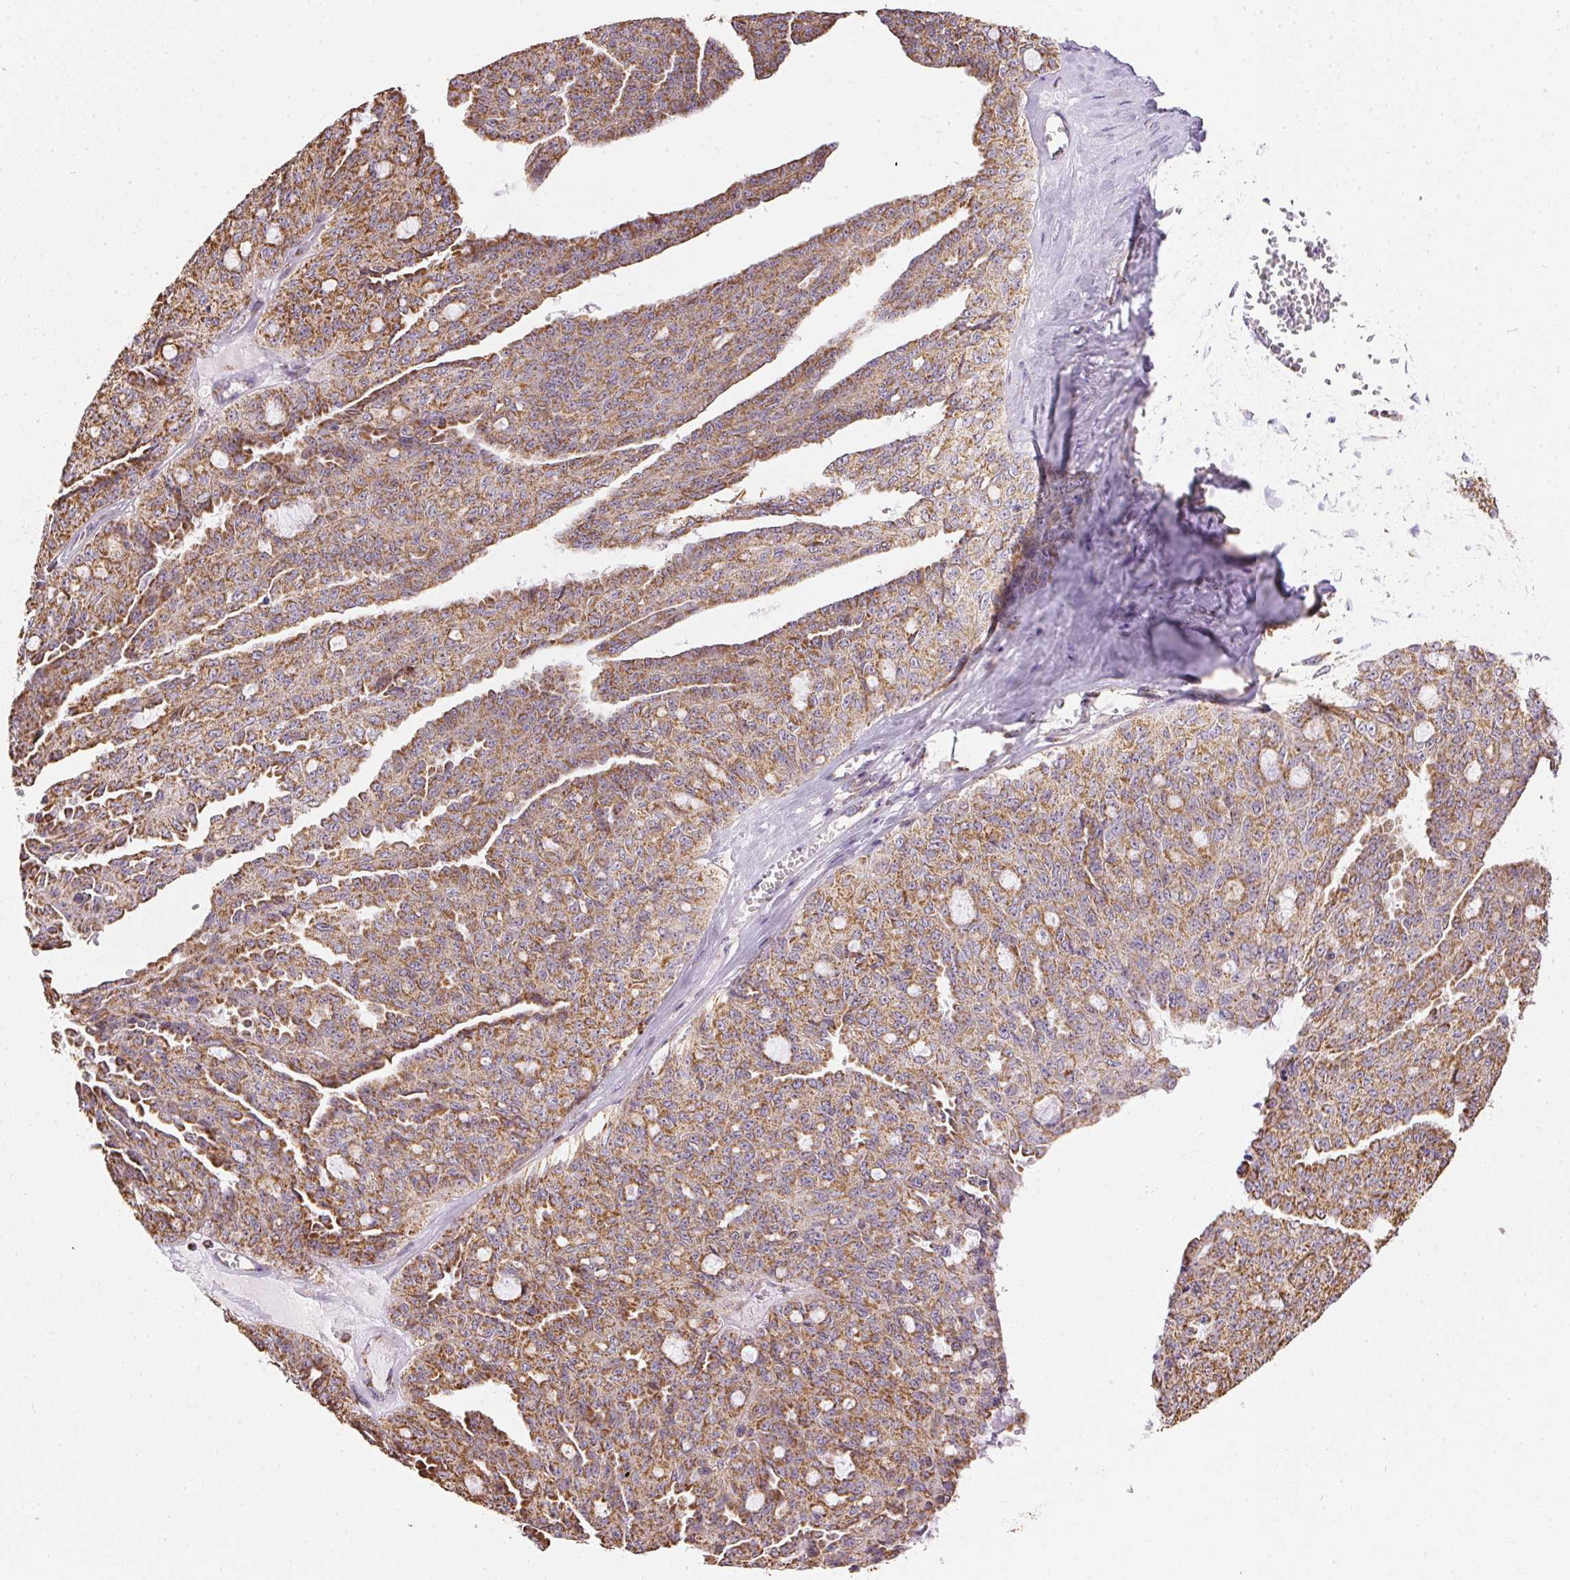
{"staining": {"intensity": "moderate", "quantity": ">75%", "location": "cytoplasmic/membranous"}, "tissue": "ovarian cancer", "cell_type": "Tumor cells", "image_type": "cancer", "snomed": [{"axis": "morphology", "description": "Cystadenocarcinoma, serous, NOS"}, {"axis": "topography", "description": "Ovary"}], "caption": "Tumor cells display moderate cytoplasmic/membranous staining in approximately >75% of cells in ovarian cancer (serous cystadenocarcinoma).", "gene": "MAPK11", "patient": {"sex": "female", "age": 71}}